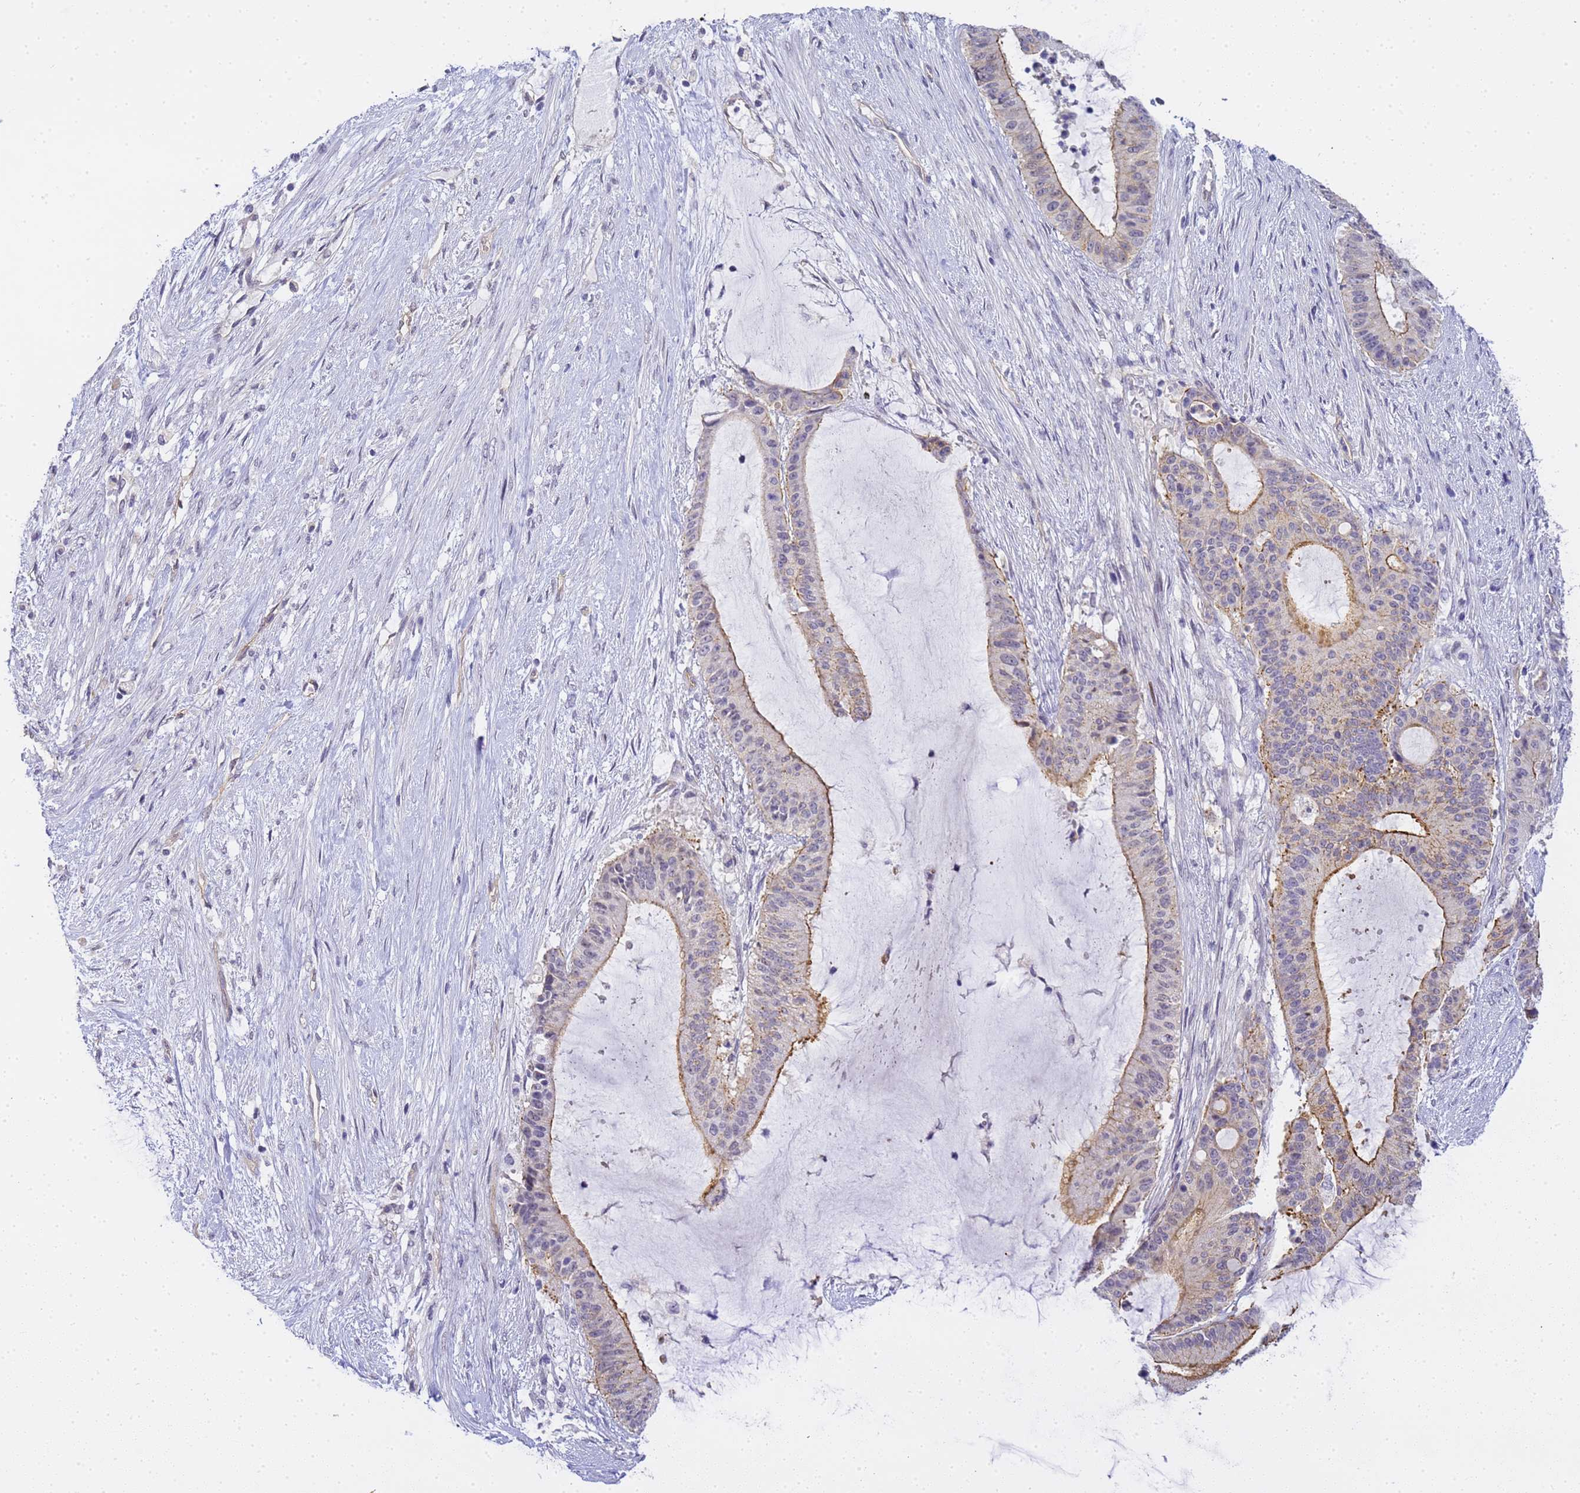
{"staining": {"intensity": "moderate", "quantity": "25%-75%", "location": "cytoplasmic/membranous"}, "tissue": "liver cancer", "cell_type": "Tumor cells", "image_type": "cancer", "snomed": [{"axis": "morphology", "description": "Normal tissue, NOS"}, {"axis": "morphology", "description": "Cholangiocarcinoma"}, {"axis": "topography", "description": "Liver"}, {"axis": "topography", "description": "Peripheral nerve tissue"}], "caption": "Immunohistochemistry (IHC) (DAB) staining of human cholangiocarcinoma (liver) exhibits moderate cytoplasmic/membranous protein positivity in approximately 25%-75% of tumor cells.", "gene": "GON4L", "patient": {"sex": "female", "age": 73}}